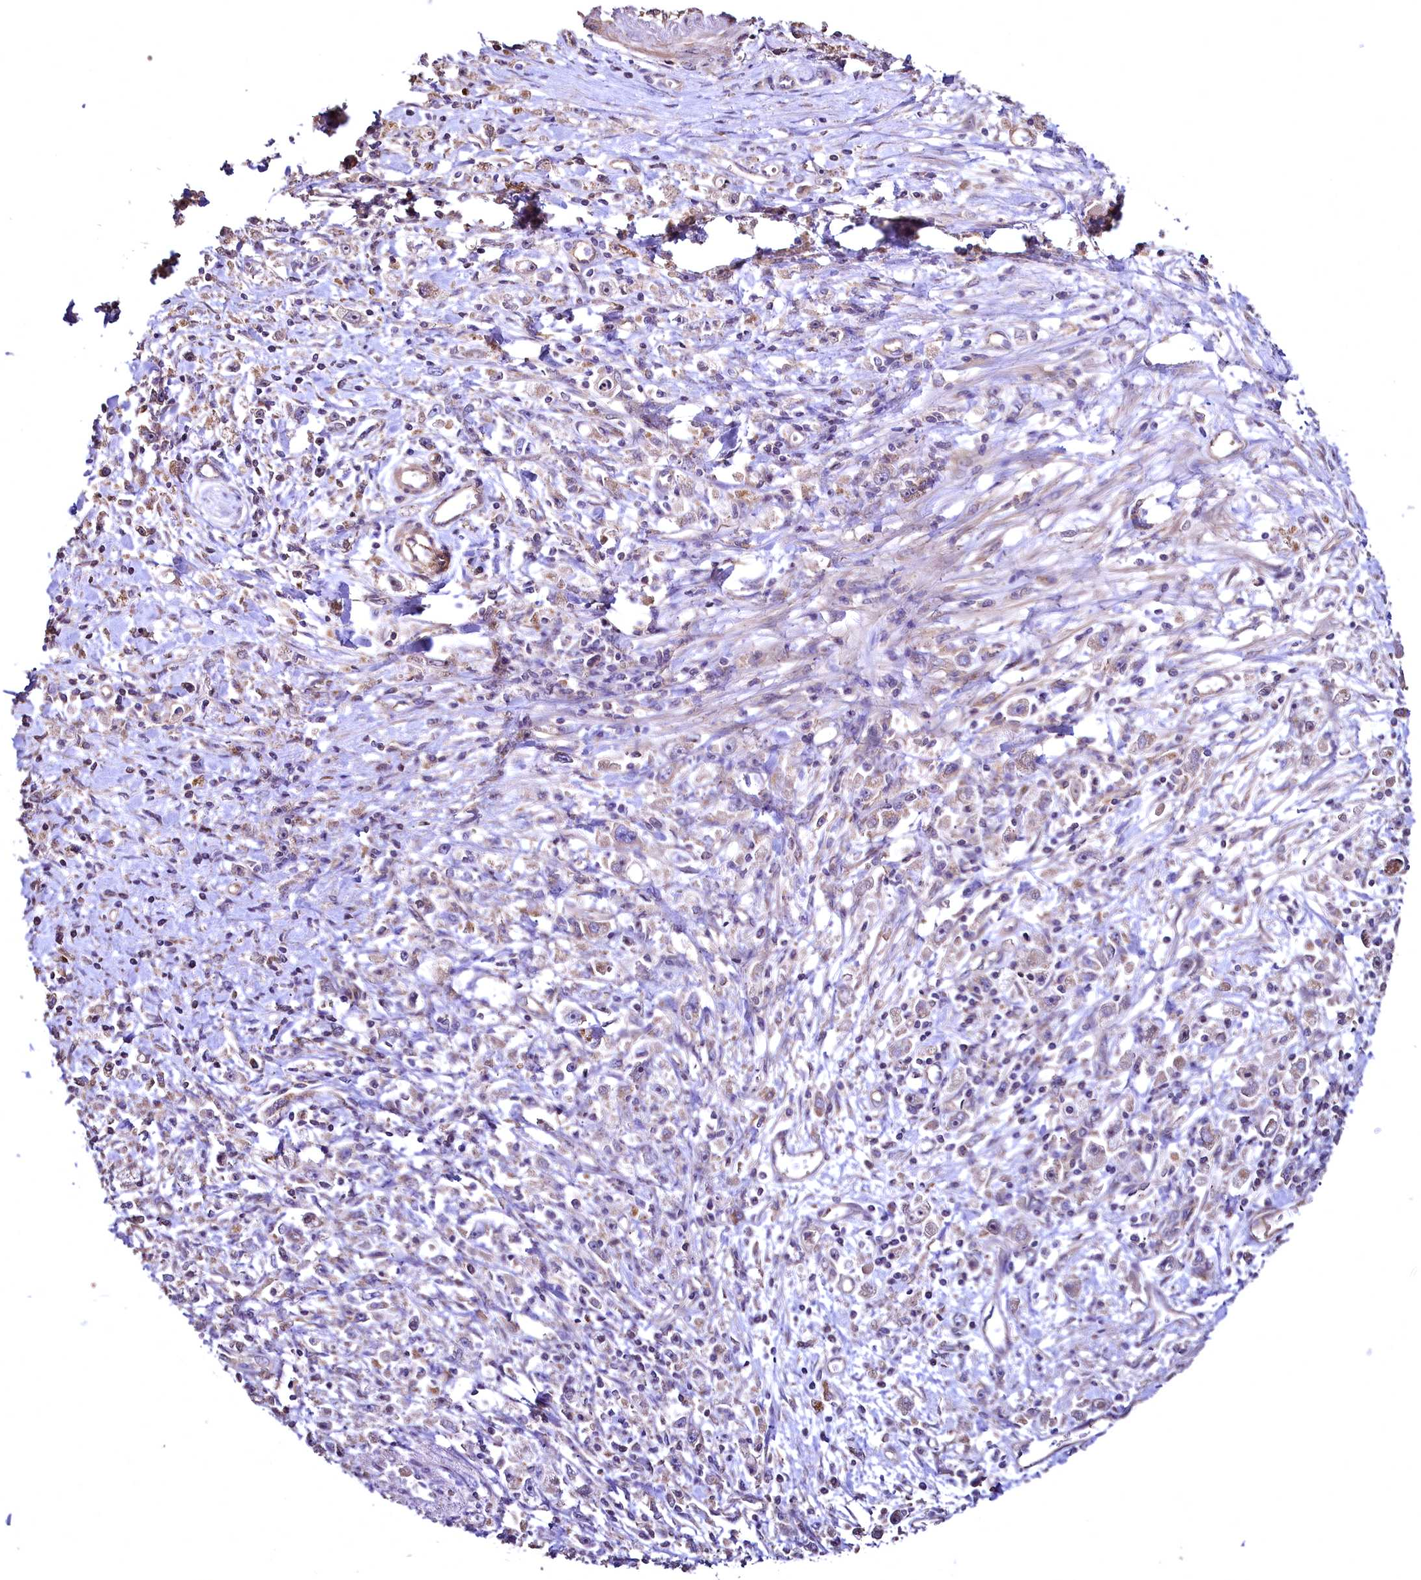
{"staining": {"intensity": "weak", "quantity": ">75%", "location": "cytoplasmic/membranous"}, "tissue": "stomach cancer", "cell_type": "Tumor cells", "image_type": "cancer", "snomed": [{"axis": "morphology", "description": "Adenocarcinoma, NOS"}, {"axis": "topography", "description": "Stomach"}], "caption": "The histopathology image exhibits staining of stomach adenocarcinoma, revealing weak cytoplasmic/membranous protein expression (brown color) within tumor cells. The protein is stained brown, and the nuclei are stained in blue (DAB IHC with brightfield microscopy, high magnification).", "gene": "TBCEL", "patient": {"sex": "female", "age": 59}}